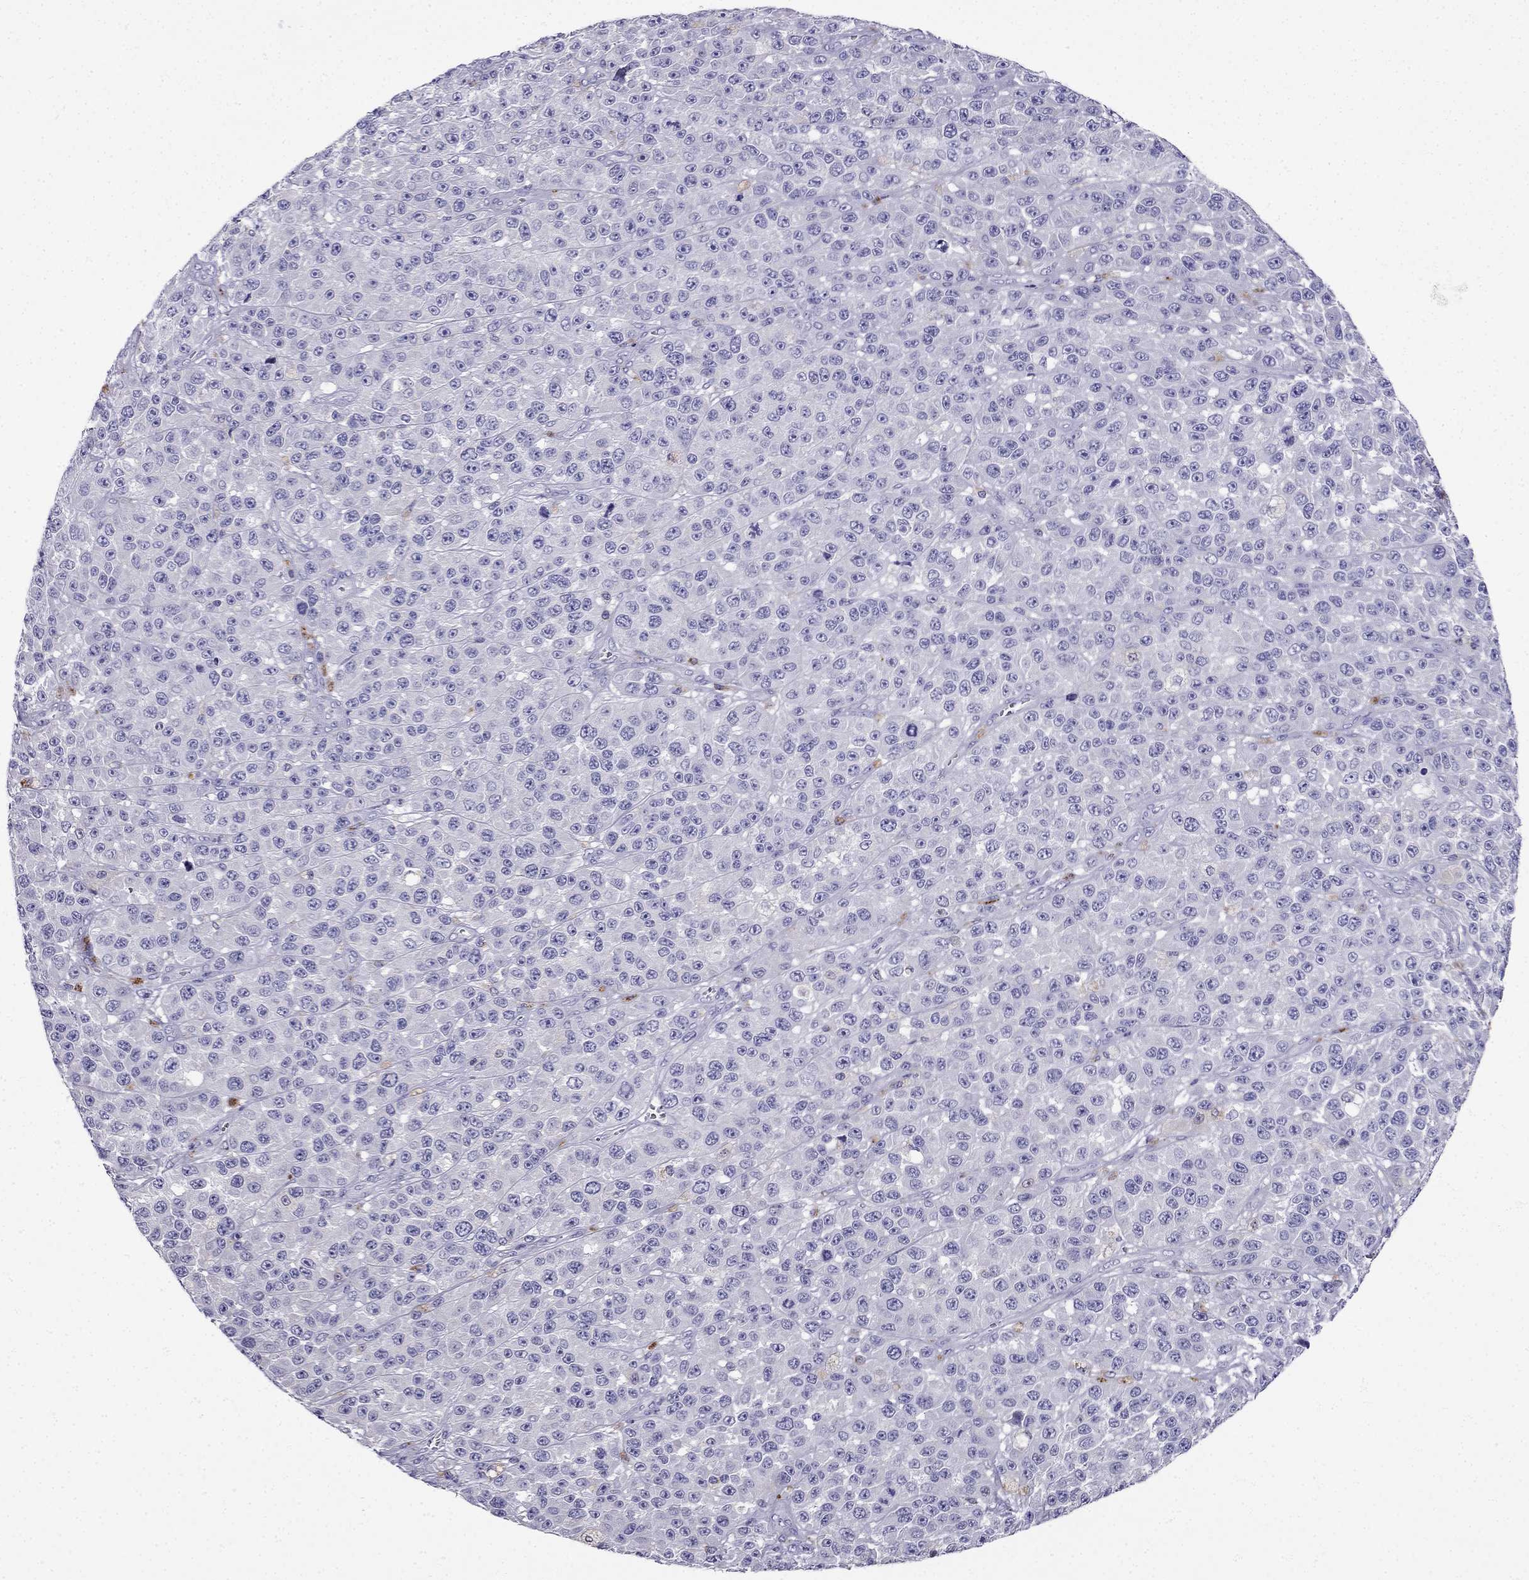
{"staining": {"intensity": "negative", "quantity": "none", "location": "none"}, "tissue": "melanoma", "cell_type": "Tumor cells", "image_type": "cancer", "snomed": [{"axis": "morphology", "description": "Malignant melanoma, NOS"}, {"axis": "topography", "description": "Skin"}], "caption": "This is an immunohistochemistry micrograph of malignant melanoma. There is no expression in tumor cells.", "gene": "PTH", "patient": {"sex": "female", "age": 58}}